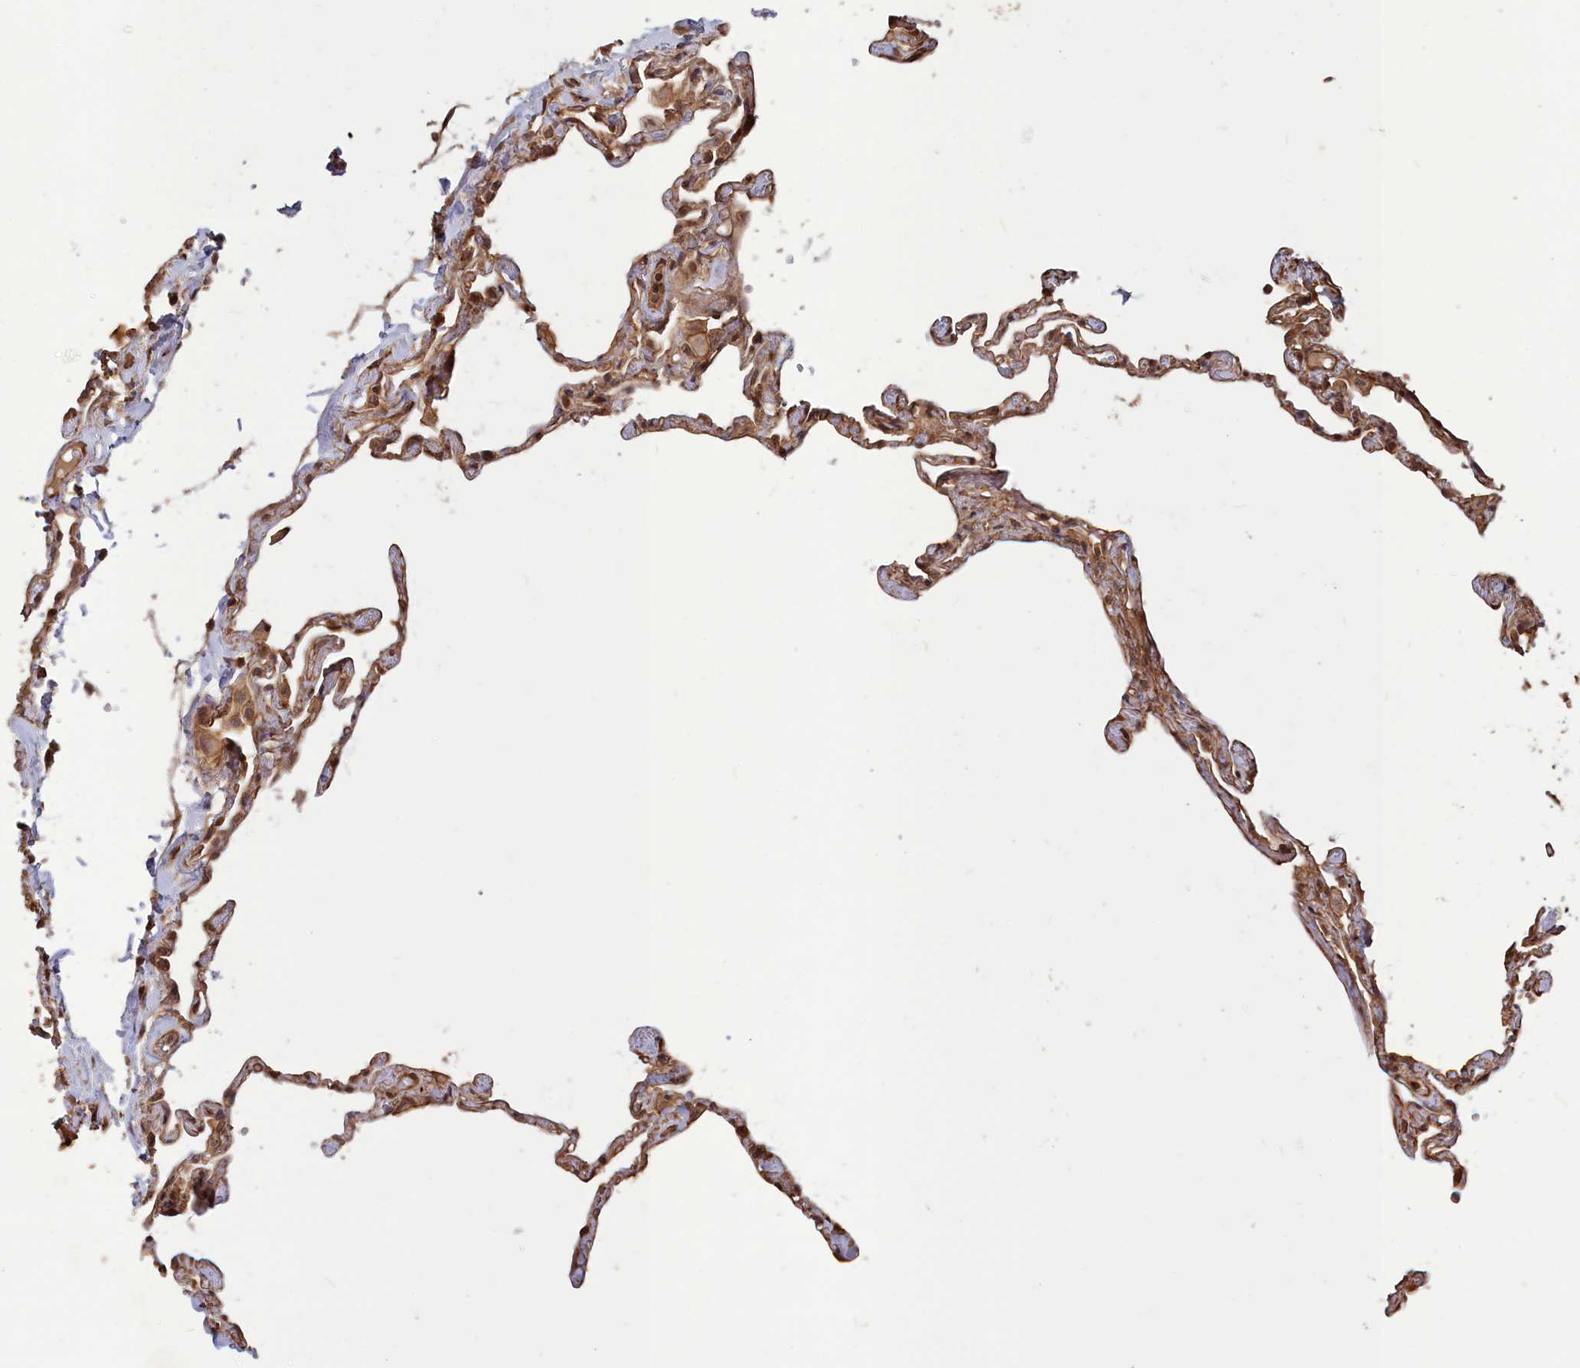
{"staining": {"intensity": "moderate", "quantity": ">75%", "location": "cytoplasmic/membranous,nuclear"}, "tissue": "lung", "cell_type": "Alveolar cells", "image_type": "normal", "snomed": [{"axis": "morphology", "description": "Normal tissue, NOS"}, {"axis": "topography", "description": "Lung"}], "caption": "Protein staining reveals moderate cytoplasmic/membranous,nuclear positivity in about >75% of alveolar cells in benign lung. Nuclei are stained in blue.", "gene": "CCDC174", "patient": {"sex": "female", "age": 67}}